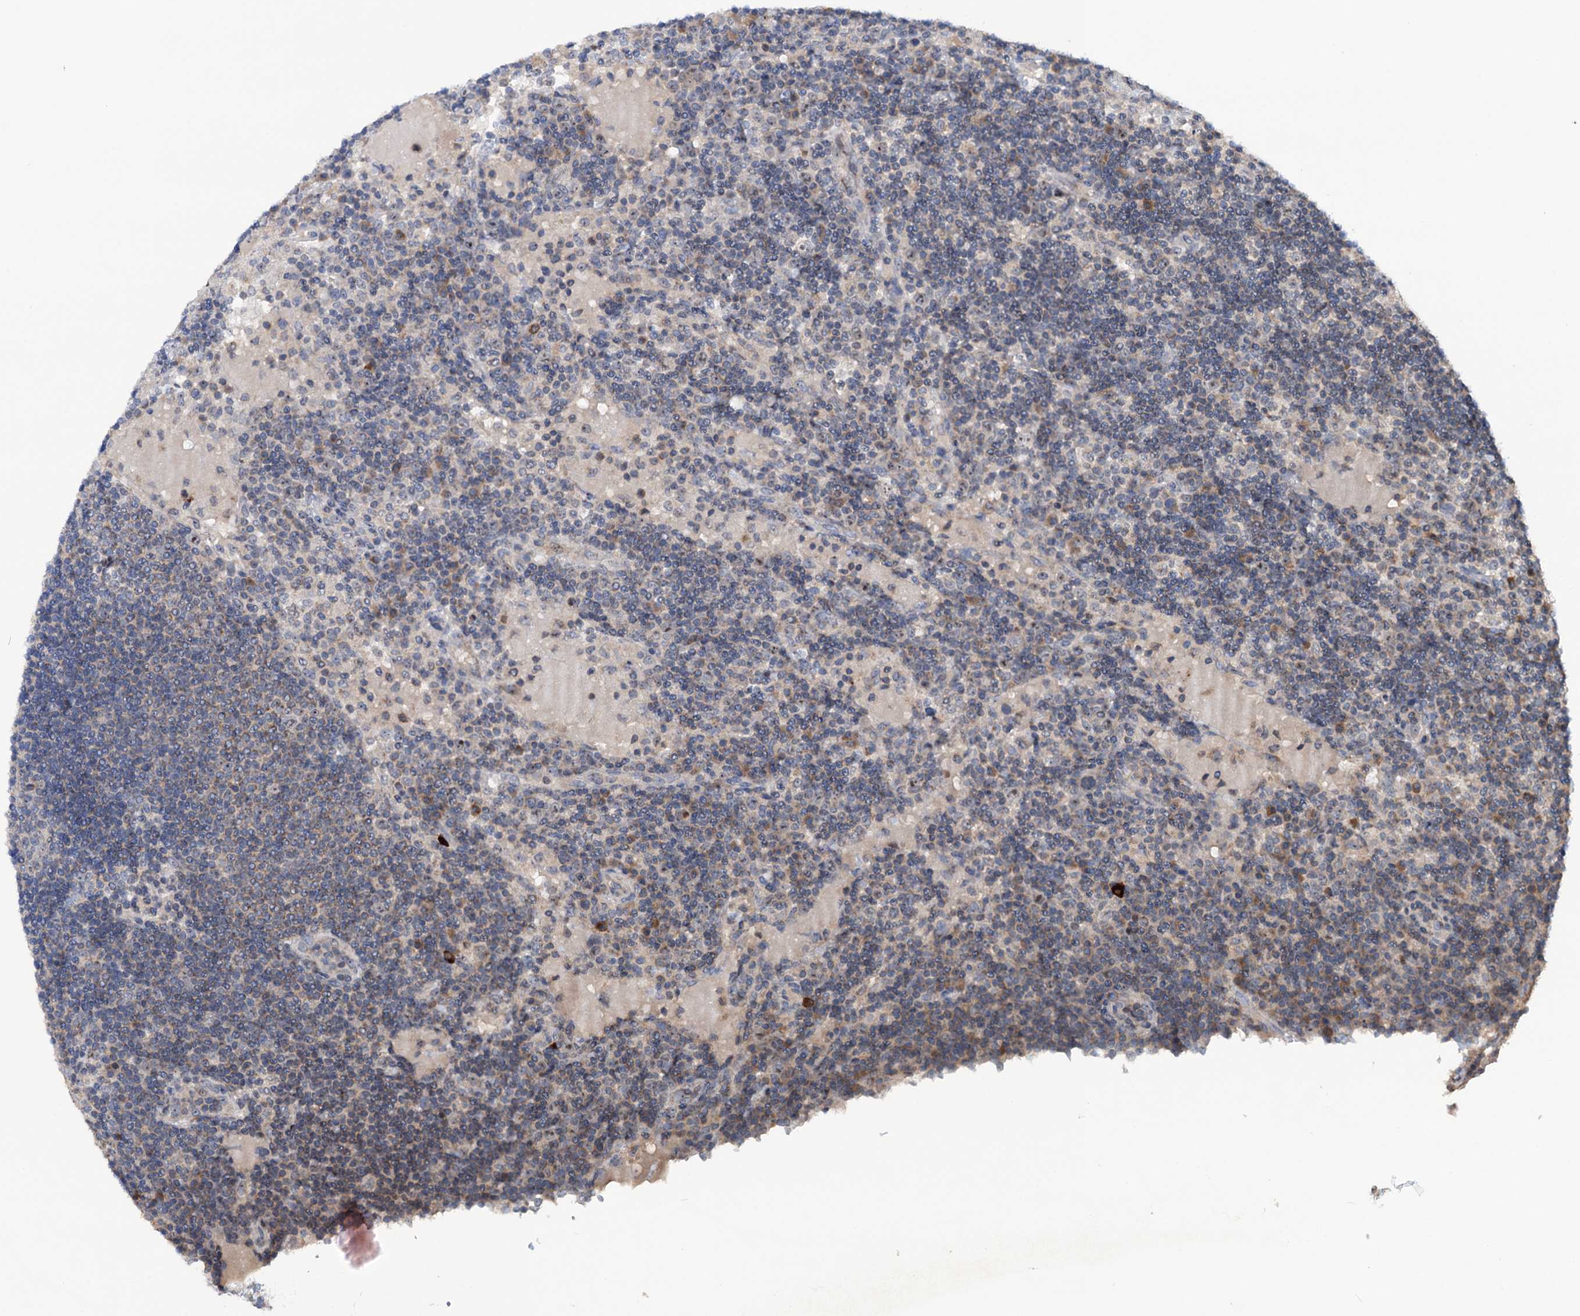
{"staining": {"intensity": "weak", "quantity": "<25%", "location": "cytoplasmic/membranous"}, "tissue": "lymph node", "cell_type": "Germinal center cells", "image_type": "normal", "snomed": [{"axis": "morphology", "description": "Normal tissue, NOS"}, {"axis": "topography", "description": "Lymph node"}], "caption": "Germinal center cells are negative for brown protein staining in normal lymph node. (Brightfield microscopy of DAB (3,3'-diaminobenzidine) immunohistochemistry at high magnification).", "gene": "HTR3B", "patient": {"sex": "female", "age": 53}}